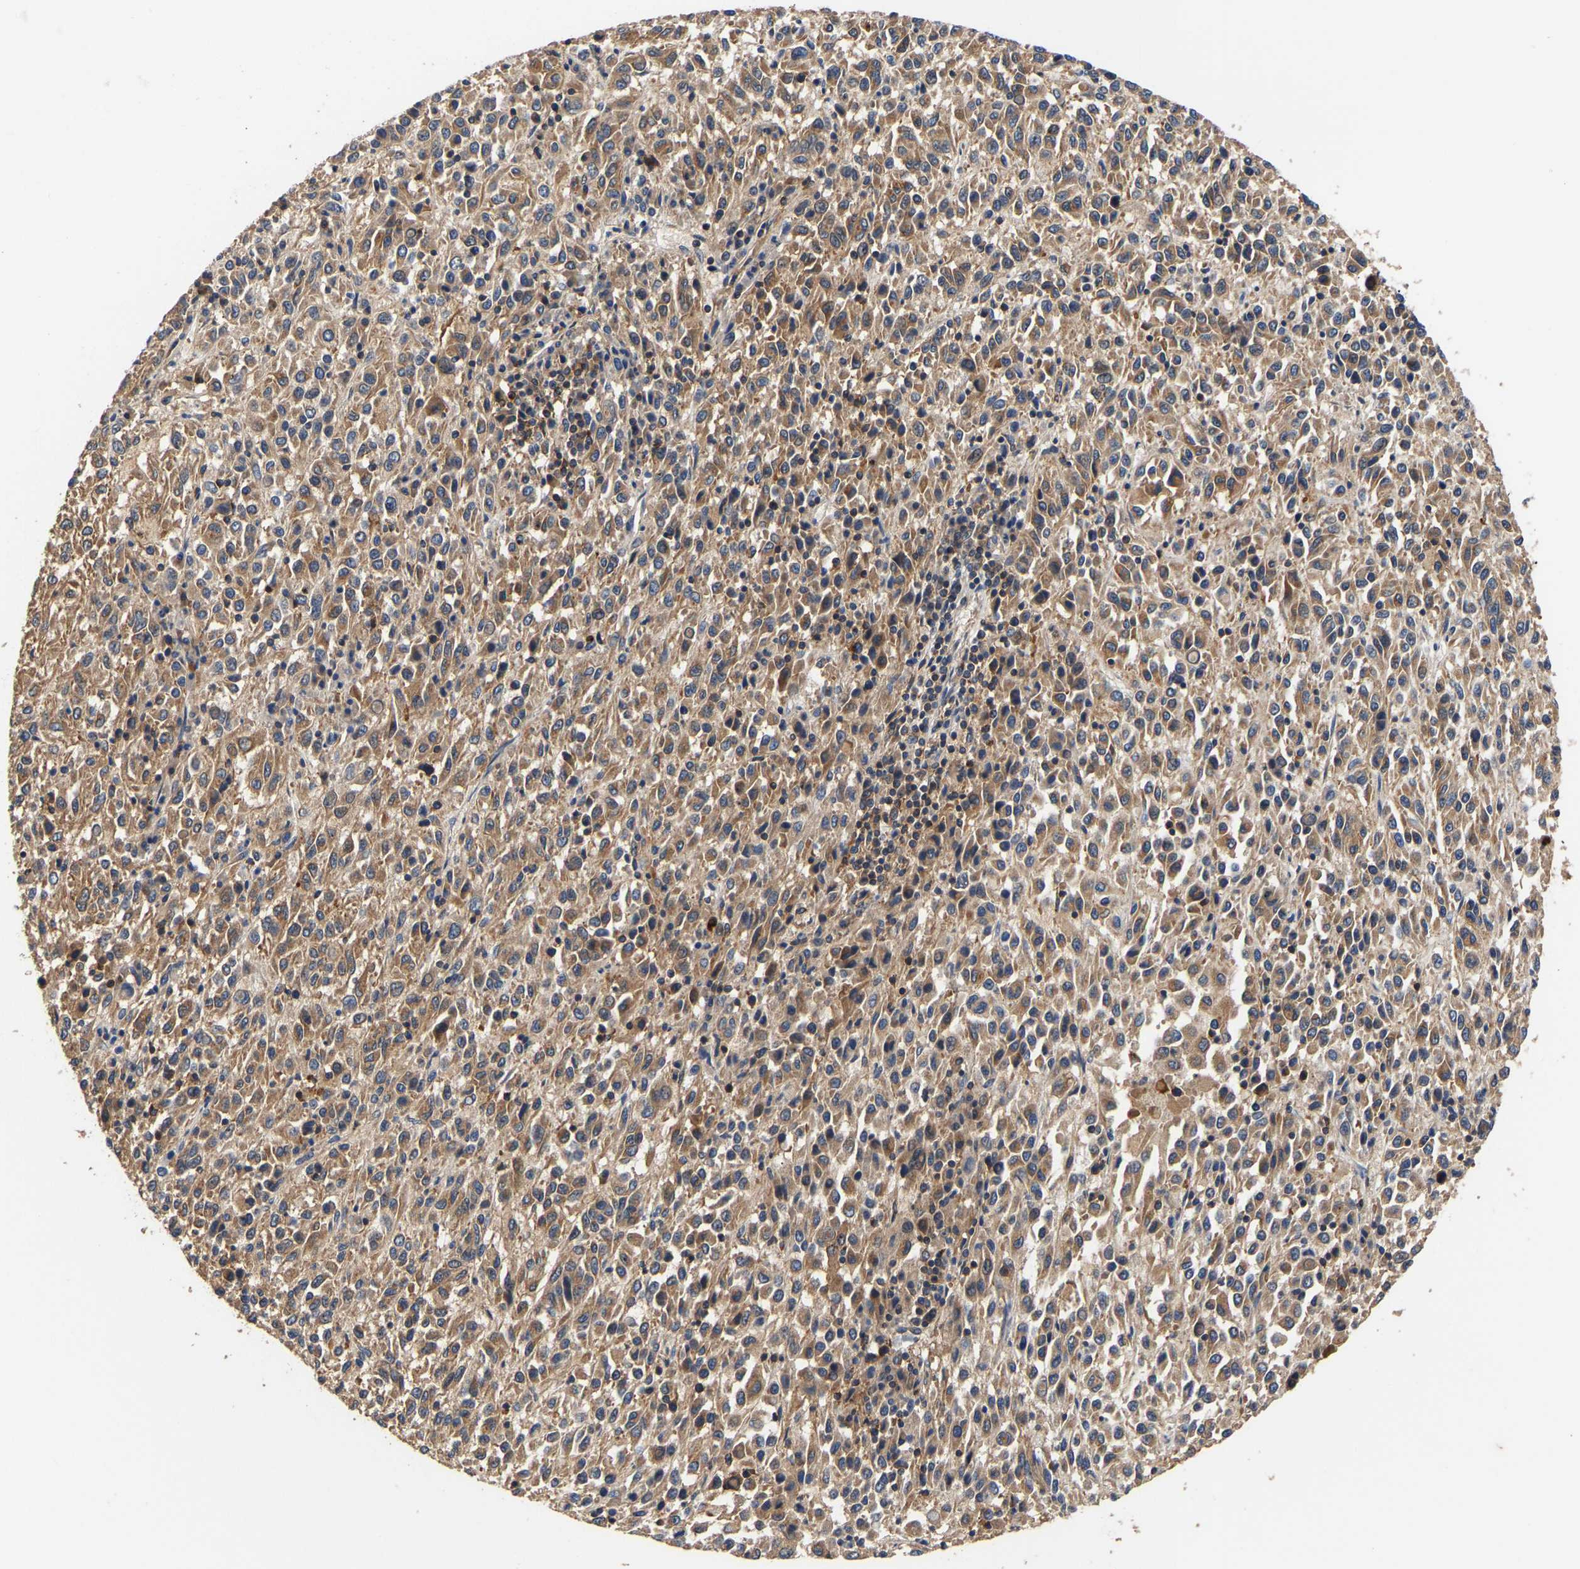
{"staining": {"intensity": "moderate", "quantity": ">75%", "location": "cytoplasmic/membranous"}, "tissue": "melanoma", "cell_type": "Tumor cells", "image_type": "cancer", "snomed": [{"axis": "morphology", "description": "Malignant melanoma, Metastatic site"}, {"axis": "topography", "description": "Lung"}], "caption": "A histopathology image of human melanoma stained for a protein reveals moderate cytoplasmic/membranous brown staining in tumor cells. (IHC, brightfield microscopy, high magnification).", "gene": "LRBA", "patient": {"sex": "male", "age": 64}}